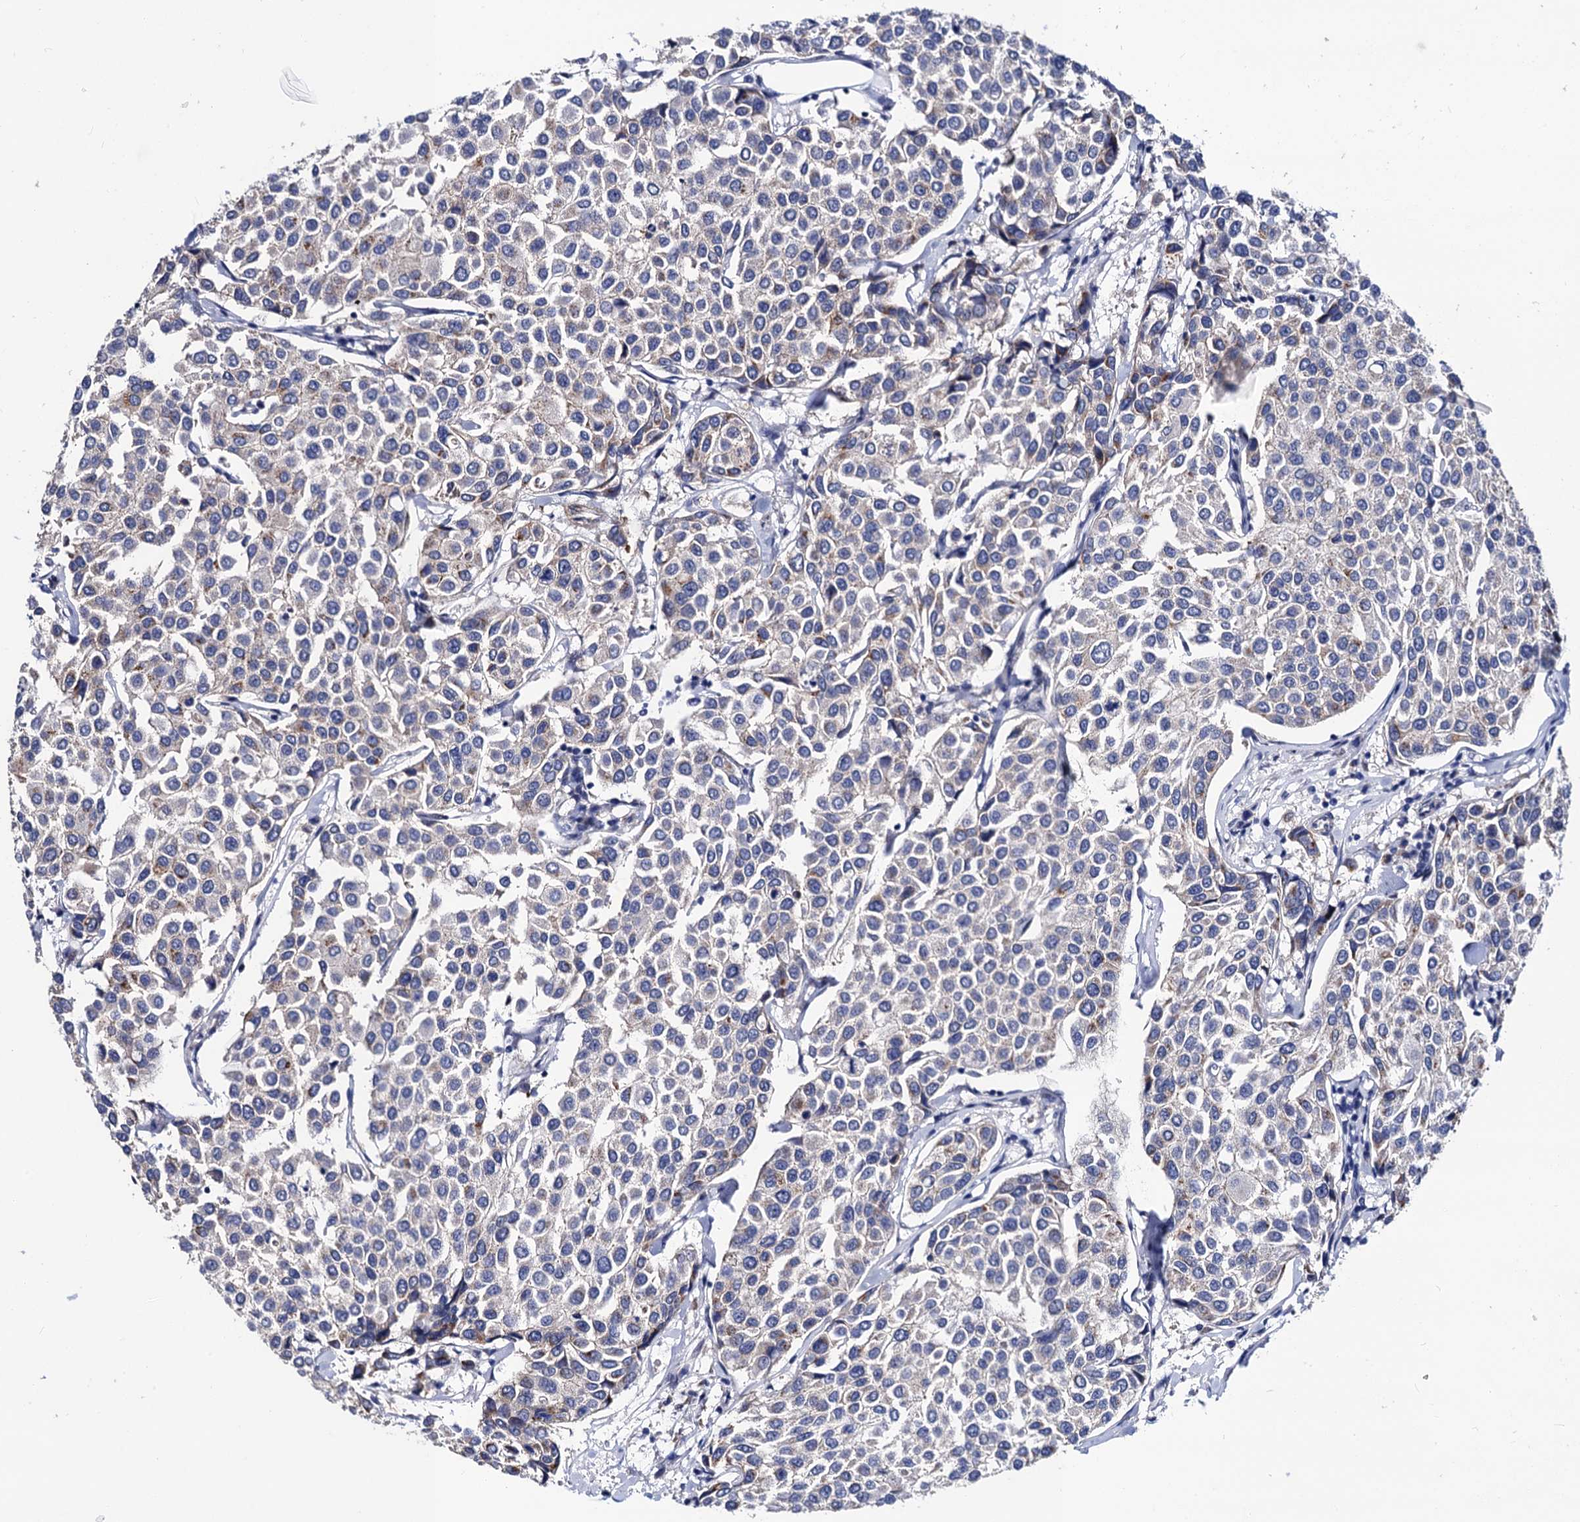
{"staining": {"intensity": "negative", "quantity": "none", "location": "none"}, "tissue": "breast cancer", "cell_type": "Tumor cells", "image_type": "cancer", "snomed": [{"axis": "morphology", "description": "Duct carcinoma"}, {"axis": "topography", "description": "Breast"}], "caption": "Invasive ductal carcinoma (breast) was stained to show a protein in brown. There is no significant positivity in tumor cells.", "gene": "ZDHHC18", "patient": {"sex": "female", "age": 55}}